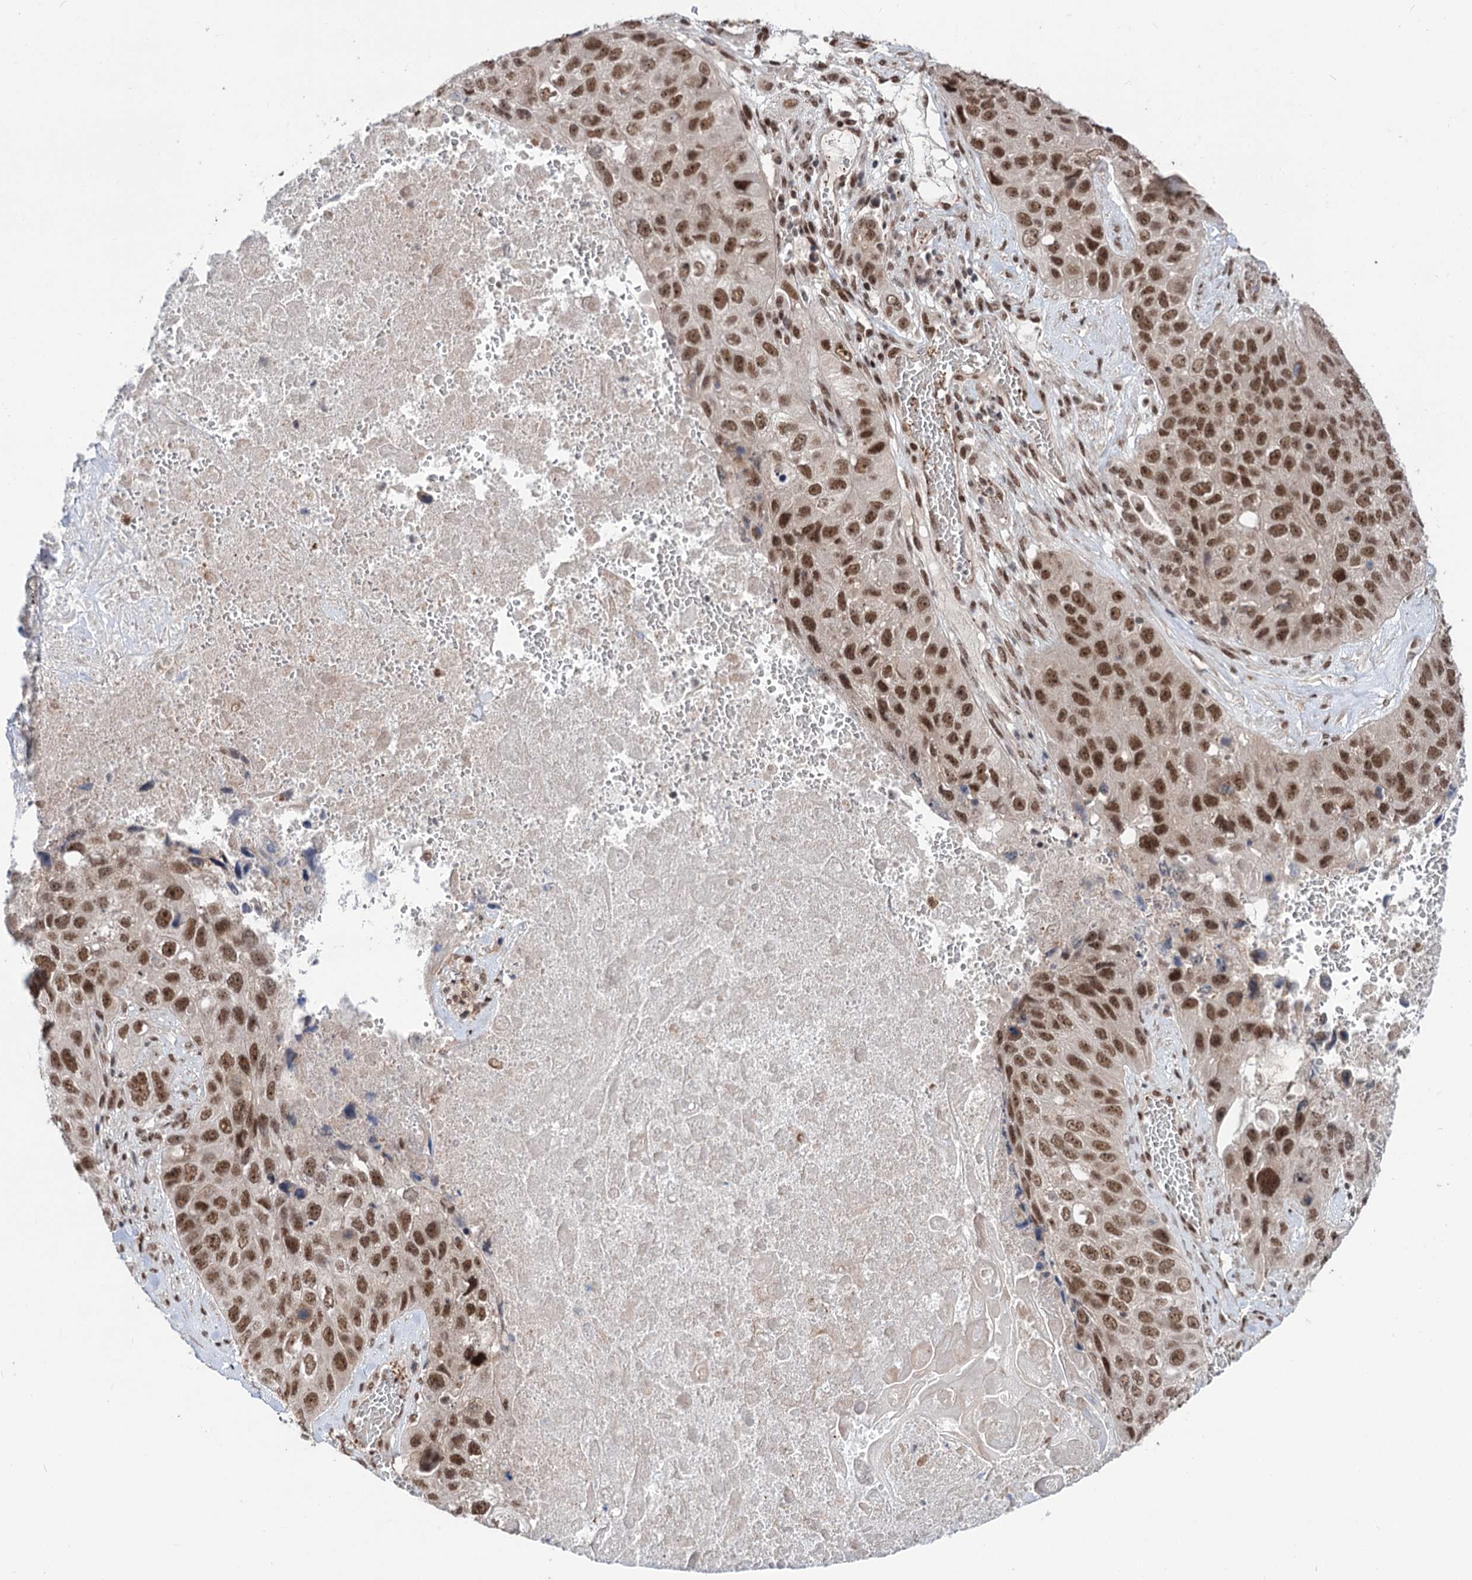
{"staining": {"intensity": "strong", "quantity": ">75%", "location": "nuclear"}, "tissue": "lung cancer", "cell_type": "Tumor cells", "image_type": "cancer", "snomed": [{"axis": "morphology", "description": "Squamous cell carcinoma, NOS"}, {"axis": "topography", "description": "Lung"}], "caption": "This image displays immunohistochemistry (IHC) staining of lung cancer (squamous cell carcinoma), with high strong nuclear positivity in about >75% of tumor cells.", "gene": "MAML1", "patient": {"sex": "male", "age": 61}}